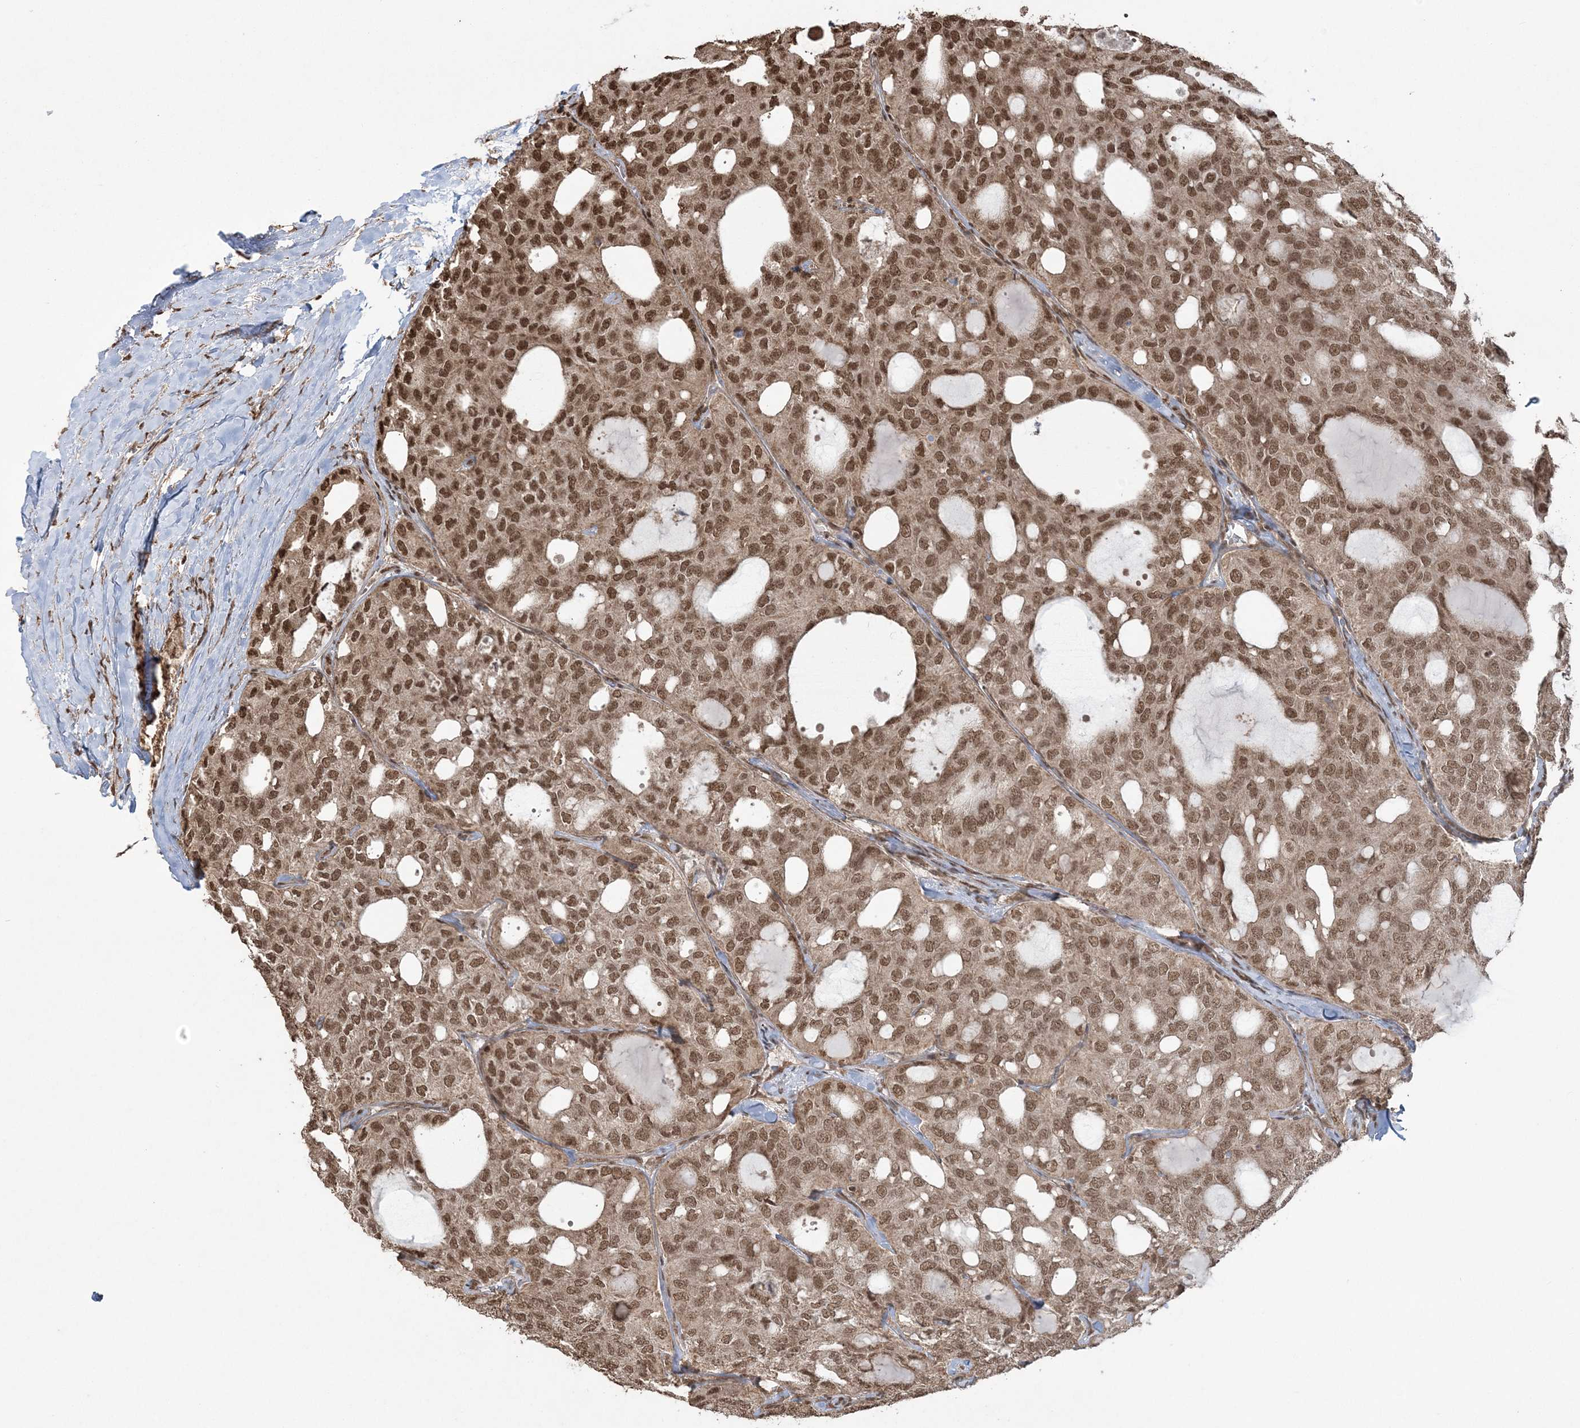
{"staining": {"intensity": "moderate", "quantity": ">75%", "location": "nuclear"}, "tissue": "thyroid cancer", "cell_type": "Tumor cells", "image_type": "cancer", "snomed": [{"axis": "morphology", "description": "Follicular adenoma carcinoma, NOS"}, {"axis": "topography", "description": "Thyroid gland"}], "caption": "Protein staining of follicular adenoma carcinoma (thyroid) tissue displays moderate nuclear staining in about >75% of tumor cells.", "gene": "ZNF839", "patient": {"sex": "male", "age": 75}}